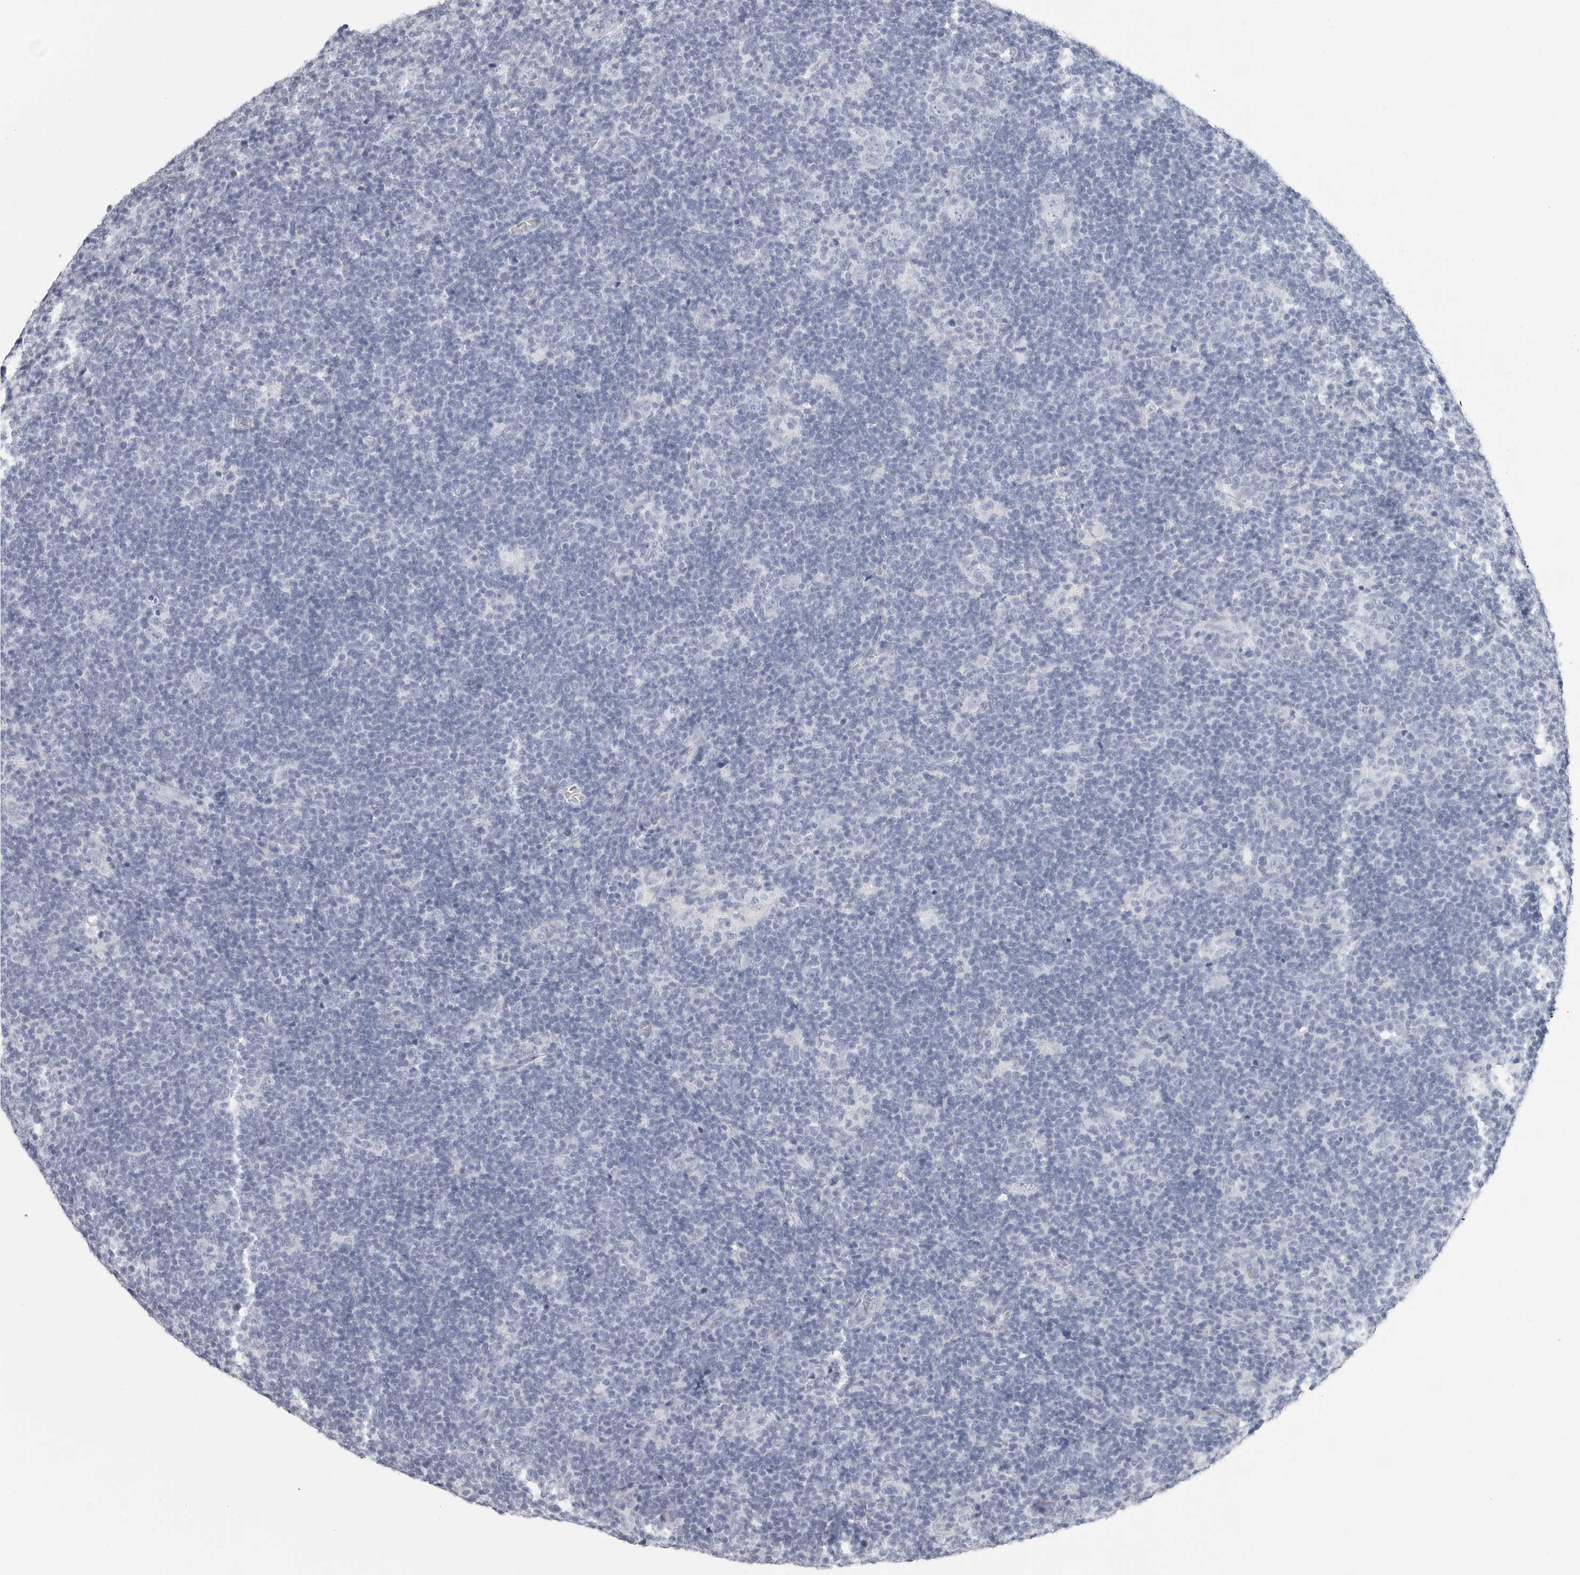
{"staining": {"intensity": "negative", "quantity": "none", "location": "none"}, "tissue": "lymphoma", "cell_type": "Tumor cells", "image_type": "cancer", "snomed": [{"axis": "morphology", "description": "Hodgkin's disease, NOS"}, {"axis": "topography", "description": "Lymph node"}], "caption": "DAB (3,3'-diaminobenzidine) immunohistochemical staining of human Hodgkin's disease demonstrates no significant positivity in tumor cells. The staining was performed using DAB to visualize the protein expression in brown, while the nuclei were stained in blue with hematoxylin (Magnification: 20x).", "gene": "CSH1", "patient": {"sex": "female", "age": 57}}